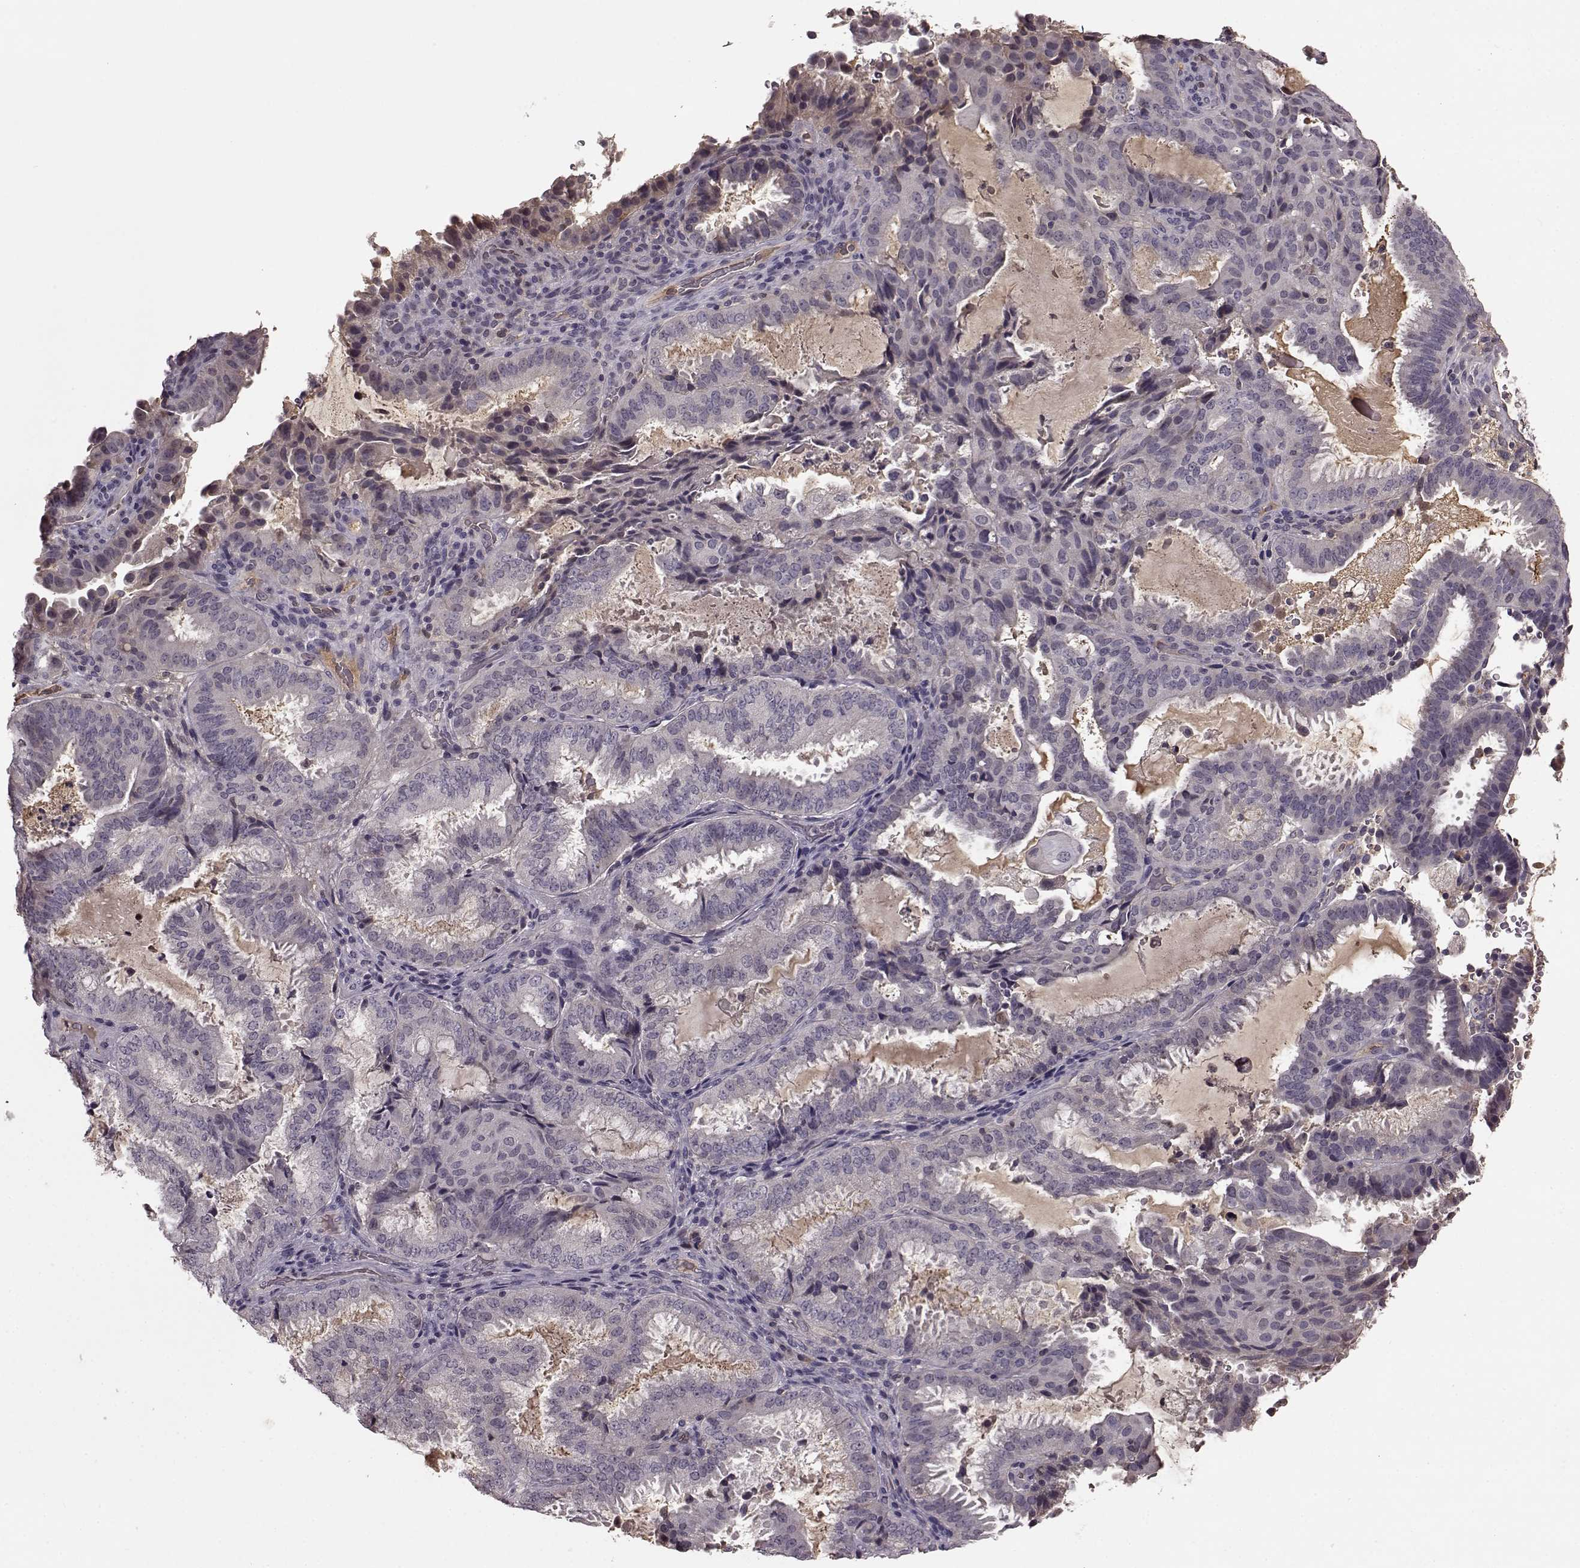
{"staining": {"intensity": "negative", "quantity": "none", "location": "none"}, "tissue": "ovarian cancer", "cell_type": "Tumor cells", "image_type": "cancer", "snomed": [{"axis": "morphology", "description": "Carcinoma, endometroid"}, {"axis": "topography", "description": "Ovary"}], "caption": "DAB (3,3'-diaminobenzidine) immunohistochemical staining of human endometroid carcinoma (ovarian) exhibits no significant staining in tumor cells.", "gene": "NRL", "patient": {"sex": "female", "age": 41}}